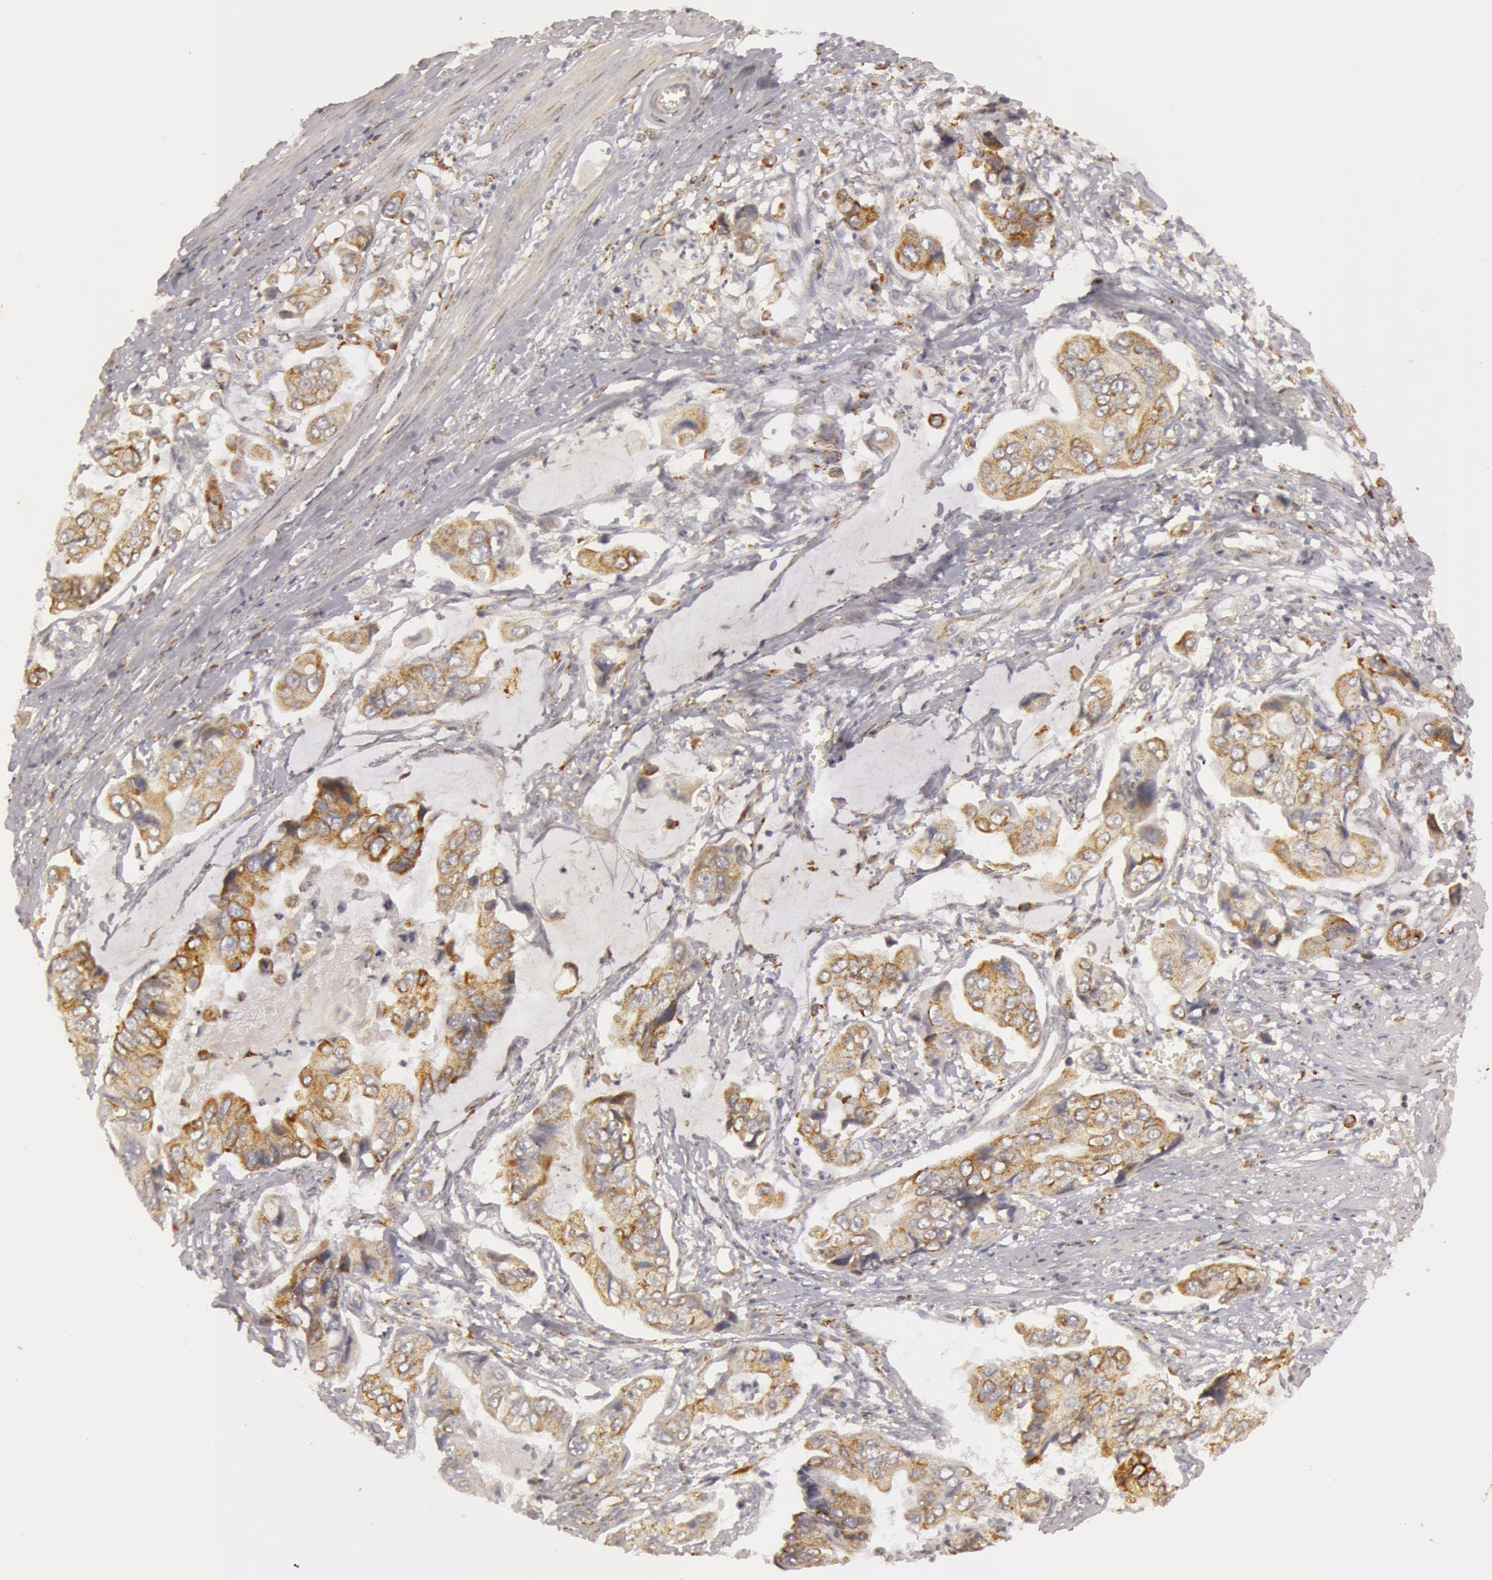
{"staining": {"intensity": "moderate", "quantity": ">75%", "location": "cytoplasmic/membranous"}, "tissue": "stomach cancer", "cell_type": "Tumor cells", "image_type": "cancer", "snomed": [{"axis": "morphology", "description": "Adenocarcinoma, NOS"}, {"axis": "topography", "description": "Stomach, upper"}], "caption": "DAB immunohistochemical staining of human stomach cancer (adenocarcinoma) shows moderate cytoplasmic/membranous protein positivity in about >75% of tumor cells.", "gene": "C7", "patient": {"sex": "male", "age": 80}}